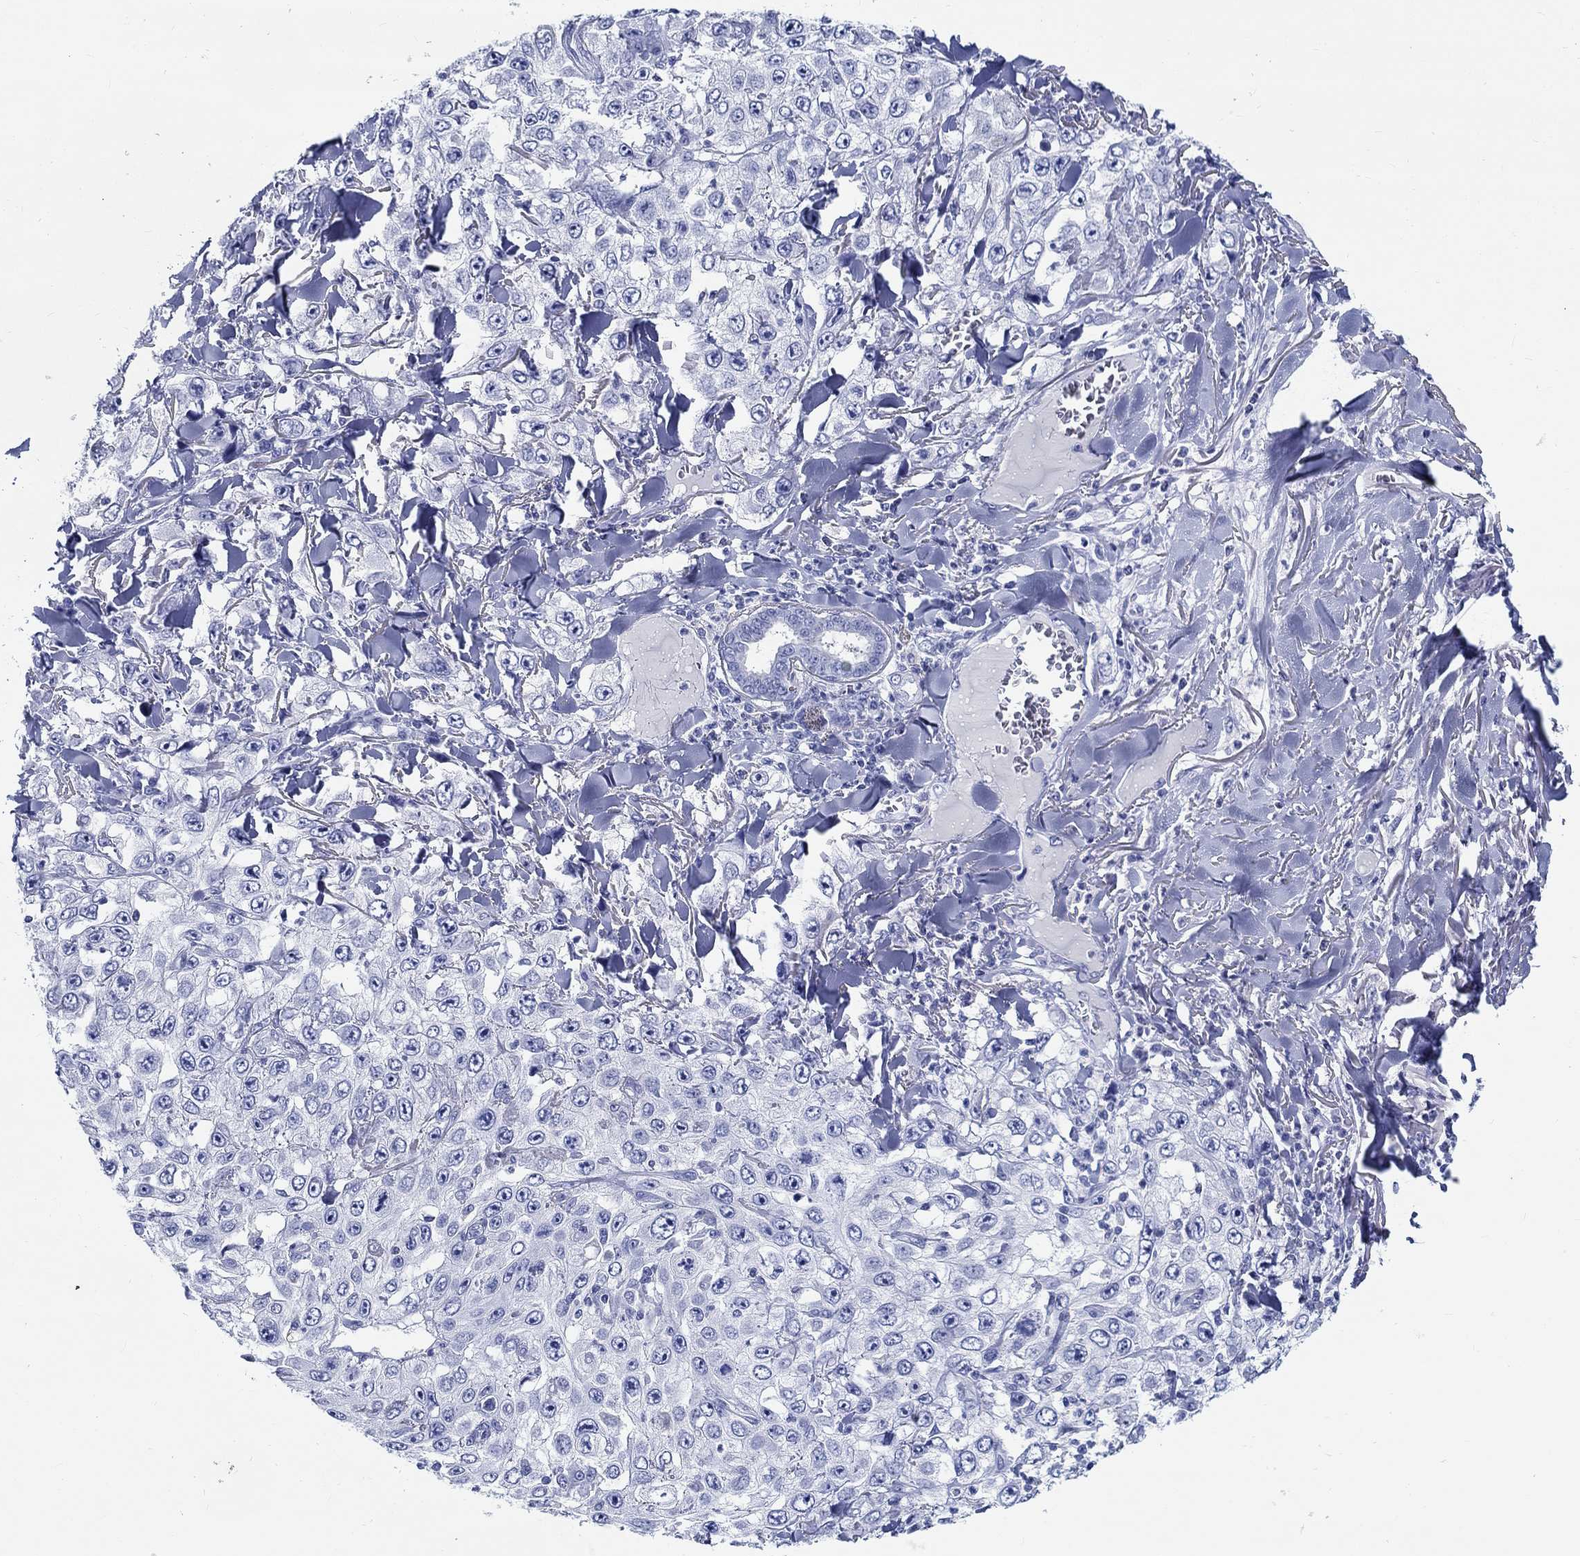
{"staining": {"intensity": "negative", "quantity": "none", "location": "none"}, "tissue": "skin cancer", "cell_type": "Tumor cells", "image_type": "cancer", "snomed": [{"axis": "morphology", "description": "Squamous cell carcinoma, NOS"}, {"axis": "topography", "description": "Skin"}], "caption": "Skin cancer (squamous cell carcinoma) stained for a protein using IHC displays no positivity tumor cells.", "gene": "FBXO2", "patient": {"sex": "male", "age": 82}}